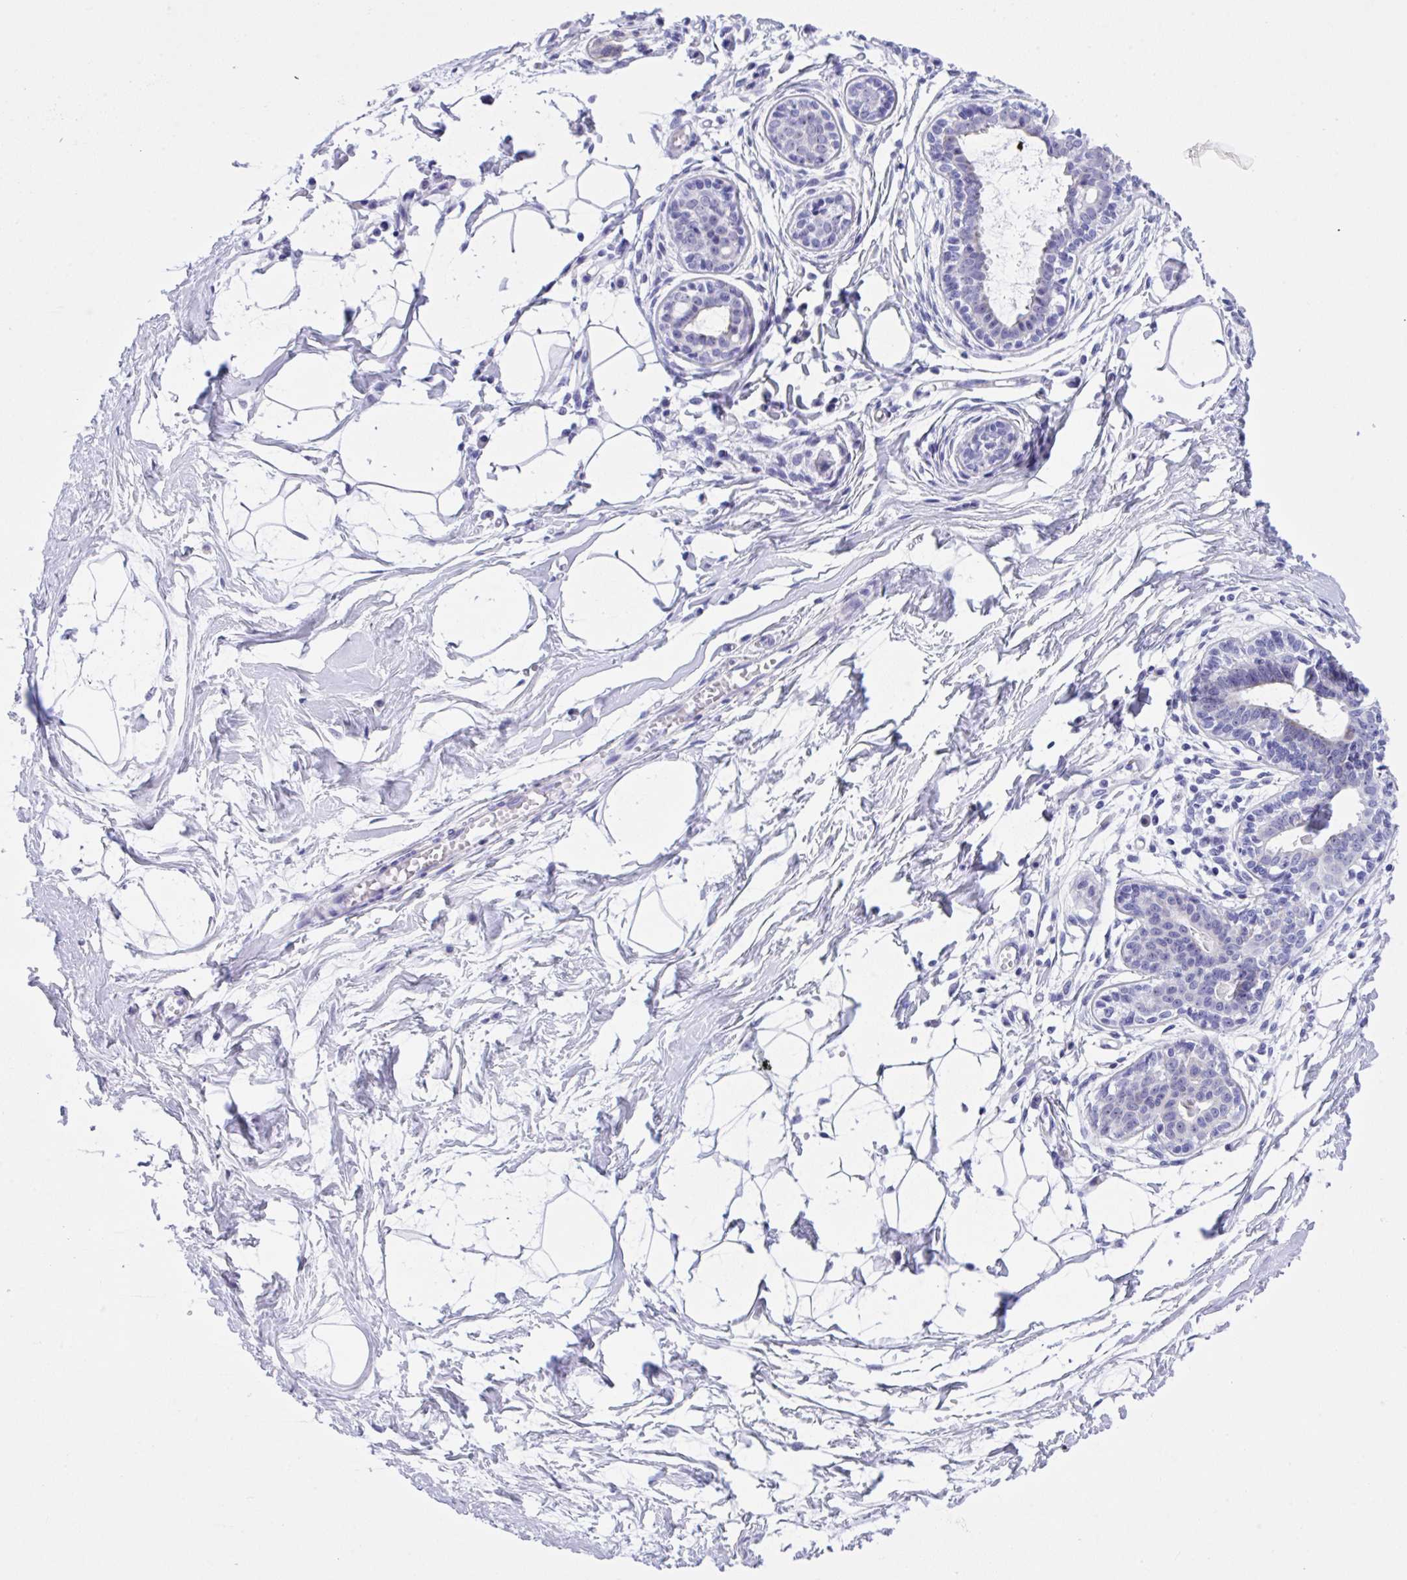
{"staining": {"intensity": "negative", "quantity": "none", "location": "none"}, "tissue": "breast", "cell_type": "Adipocytes", "image_type": "normal", "snomed": [{"axis": "morphology", "description": "Normal tissue, NOS"}, {"axis": "topography", "description": "Breast"}], "caption": "Immunohistochemistry (IHC) micrograph of normal breast: breast stained with DAB (3,3'-diaminobenzidine) exhibits no significant protein expression in adipocytes.", "gene": "YBX2", "patient": {"sex": "female", "age": 45}}